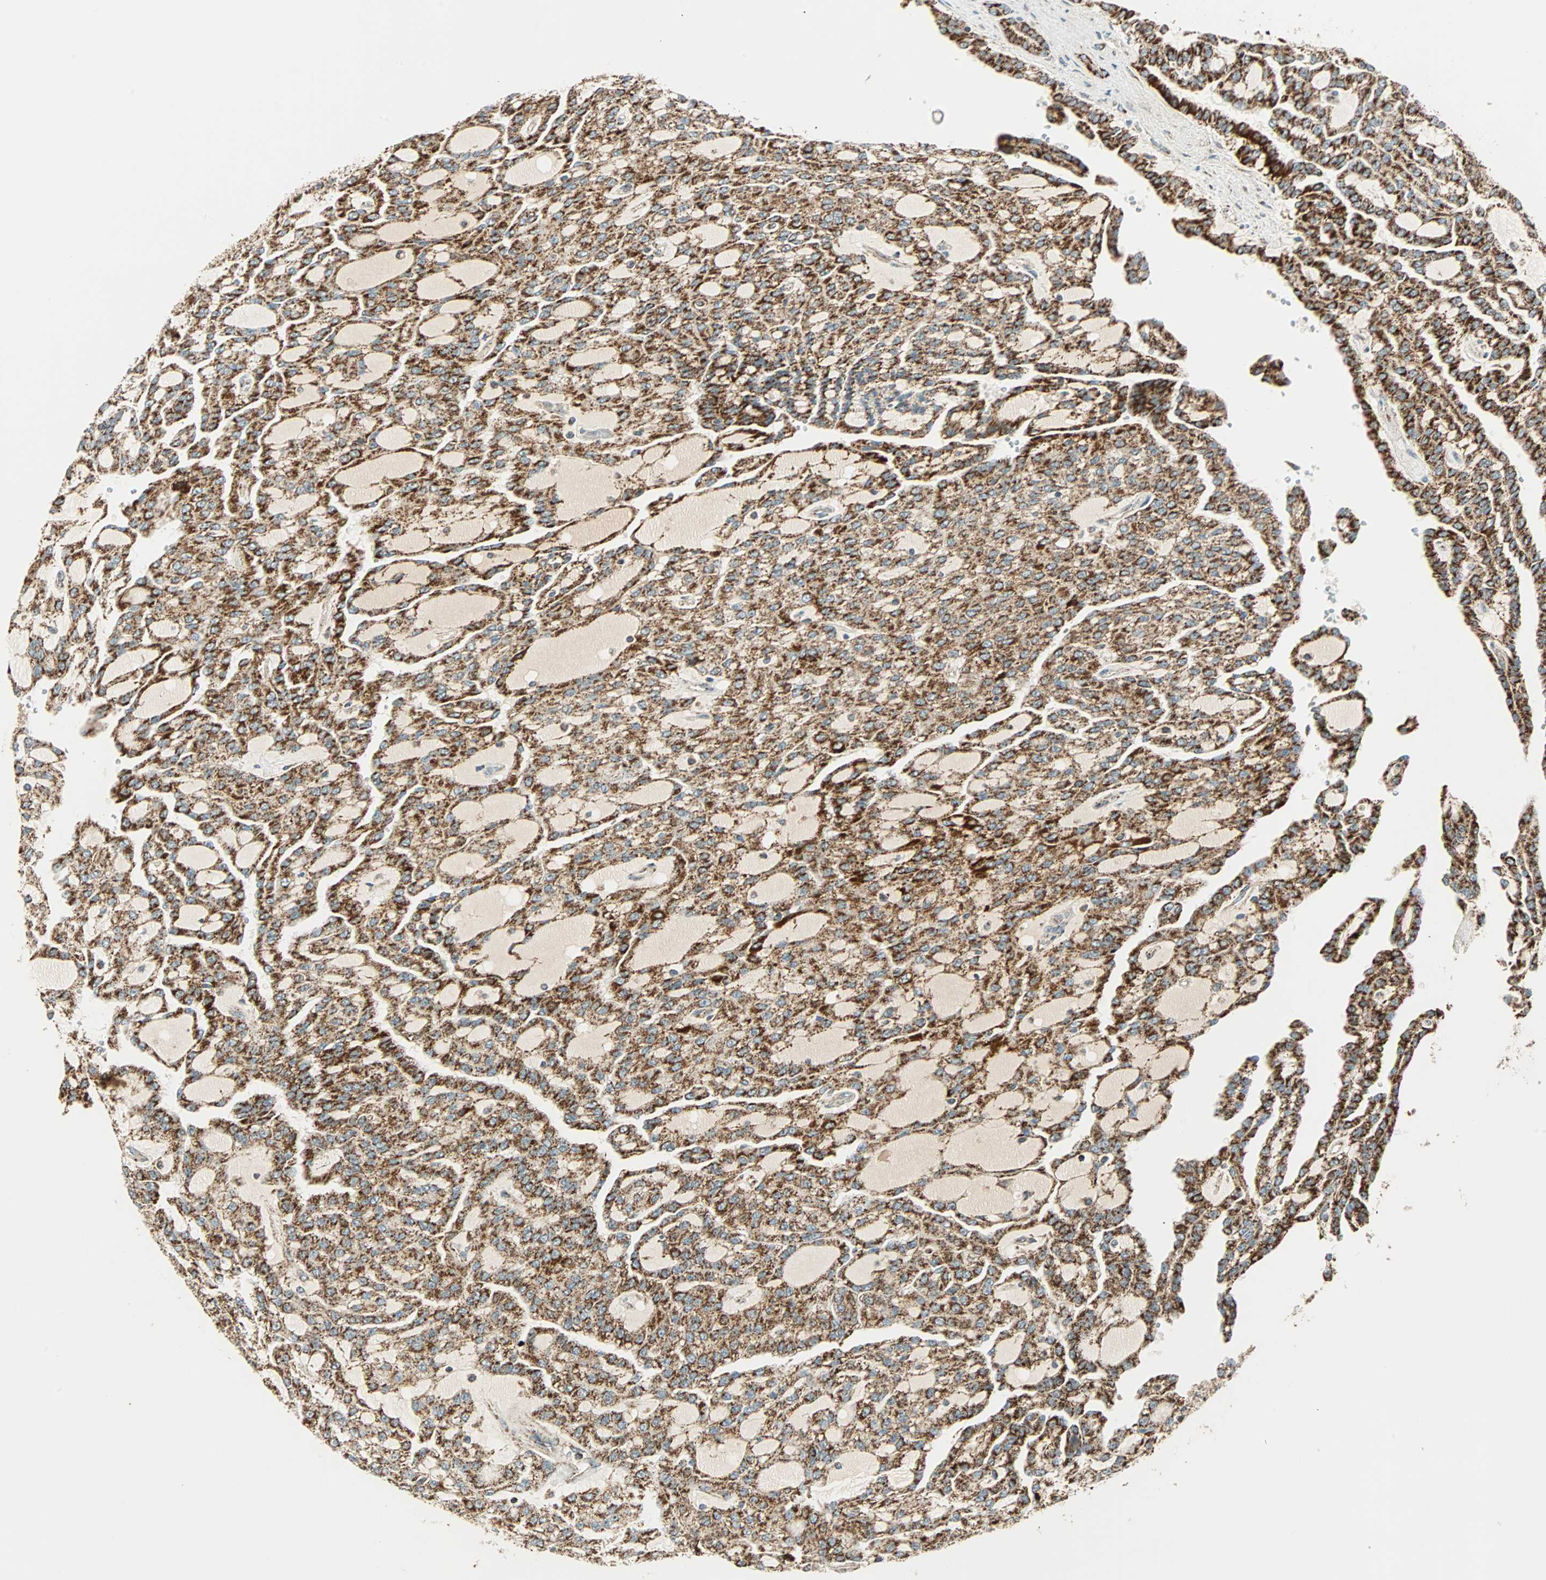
{"staining": {"intensity": "moderate", "quantity": ">75%", "location": "cytoplasmic/membranous"}, "tissue": "renal cancer", "cell_type": "Tumor cells", "image_type": "cancer", "snomed": [{"axis": "morphology", "description": "Adenocarcinoma, NOS"}, {"axis": "topography", "description": "Kidney"}], "caption": "This photomicrograph shows IHC staining of human adenocarcinoma (renal), with medium moderate cytoplasmic/membranous expression in approximately >75% of tumor cells.", "gene": "SPRY4", "patient": {"sex": "male", "age": 63}}